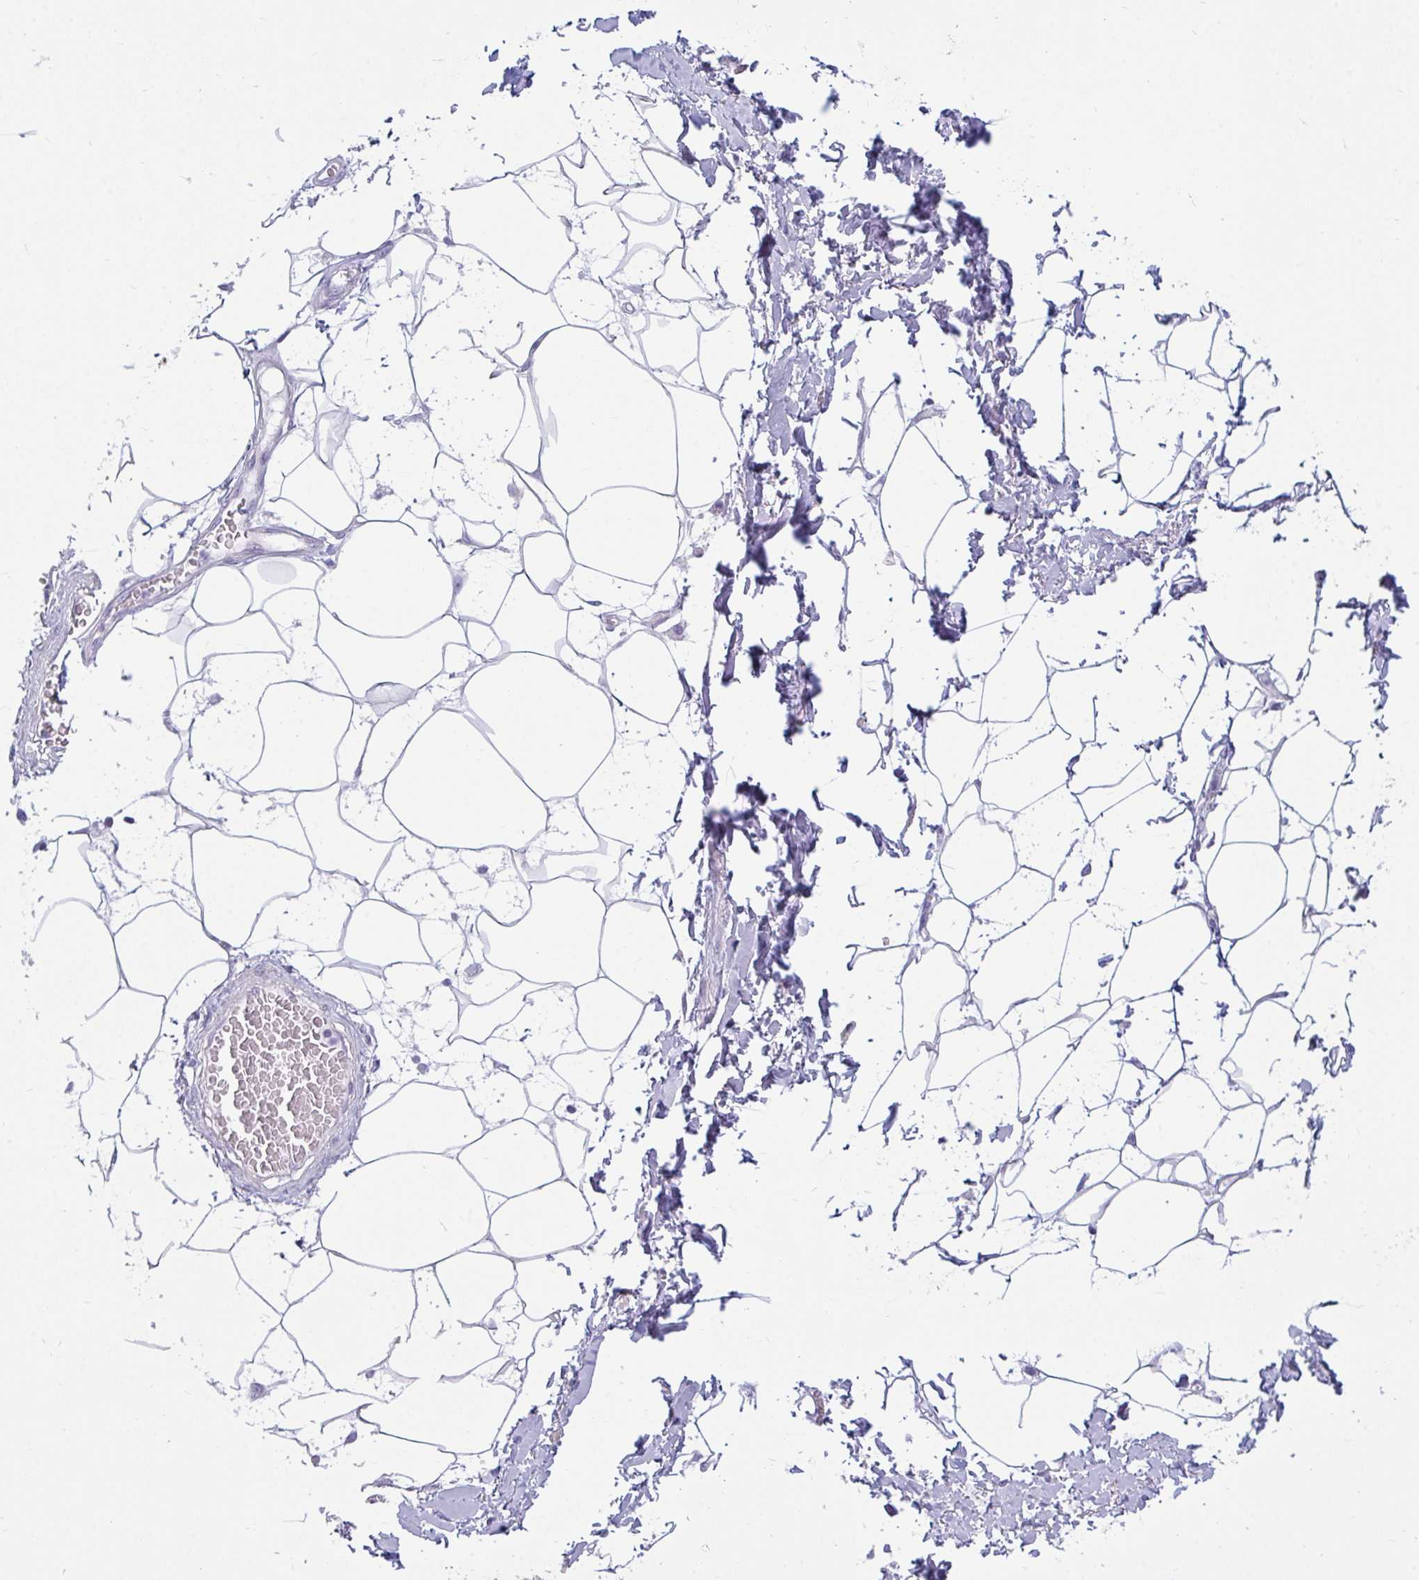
{"staining": {"intensity": "negative", "quantity": "none", "location": "none"}, "tissue": "adipose tissue", "cell_type": "Adipocytes", "image_type": "normal", "snomed": [{"axis": "morphology", "description": "Normal tissue, NOS"}, {"axis": "topography", "description": "Vagina"}, {"axis": "topography", "description": "Peripheral nerve tissue"}], "caption": "Adipocytes show no significant protein staining in normal adipose tissue. The staining was performed using DAB (3,3'-diaminobenzidine) to visualize the protein expression in brown, while the nuclei were stained in blue with hematoxylin (Magnification: 20x).", "gene": "SUZ12", "patient": {"sex": "female", "age": 71}}